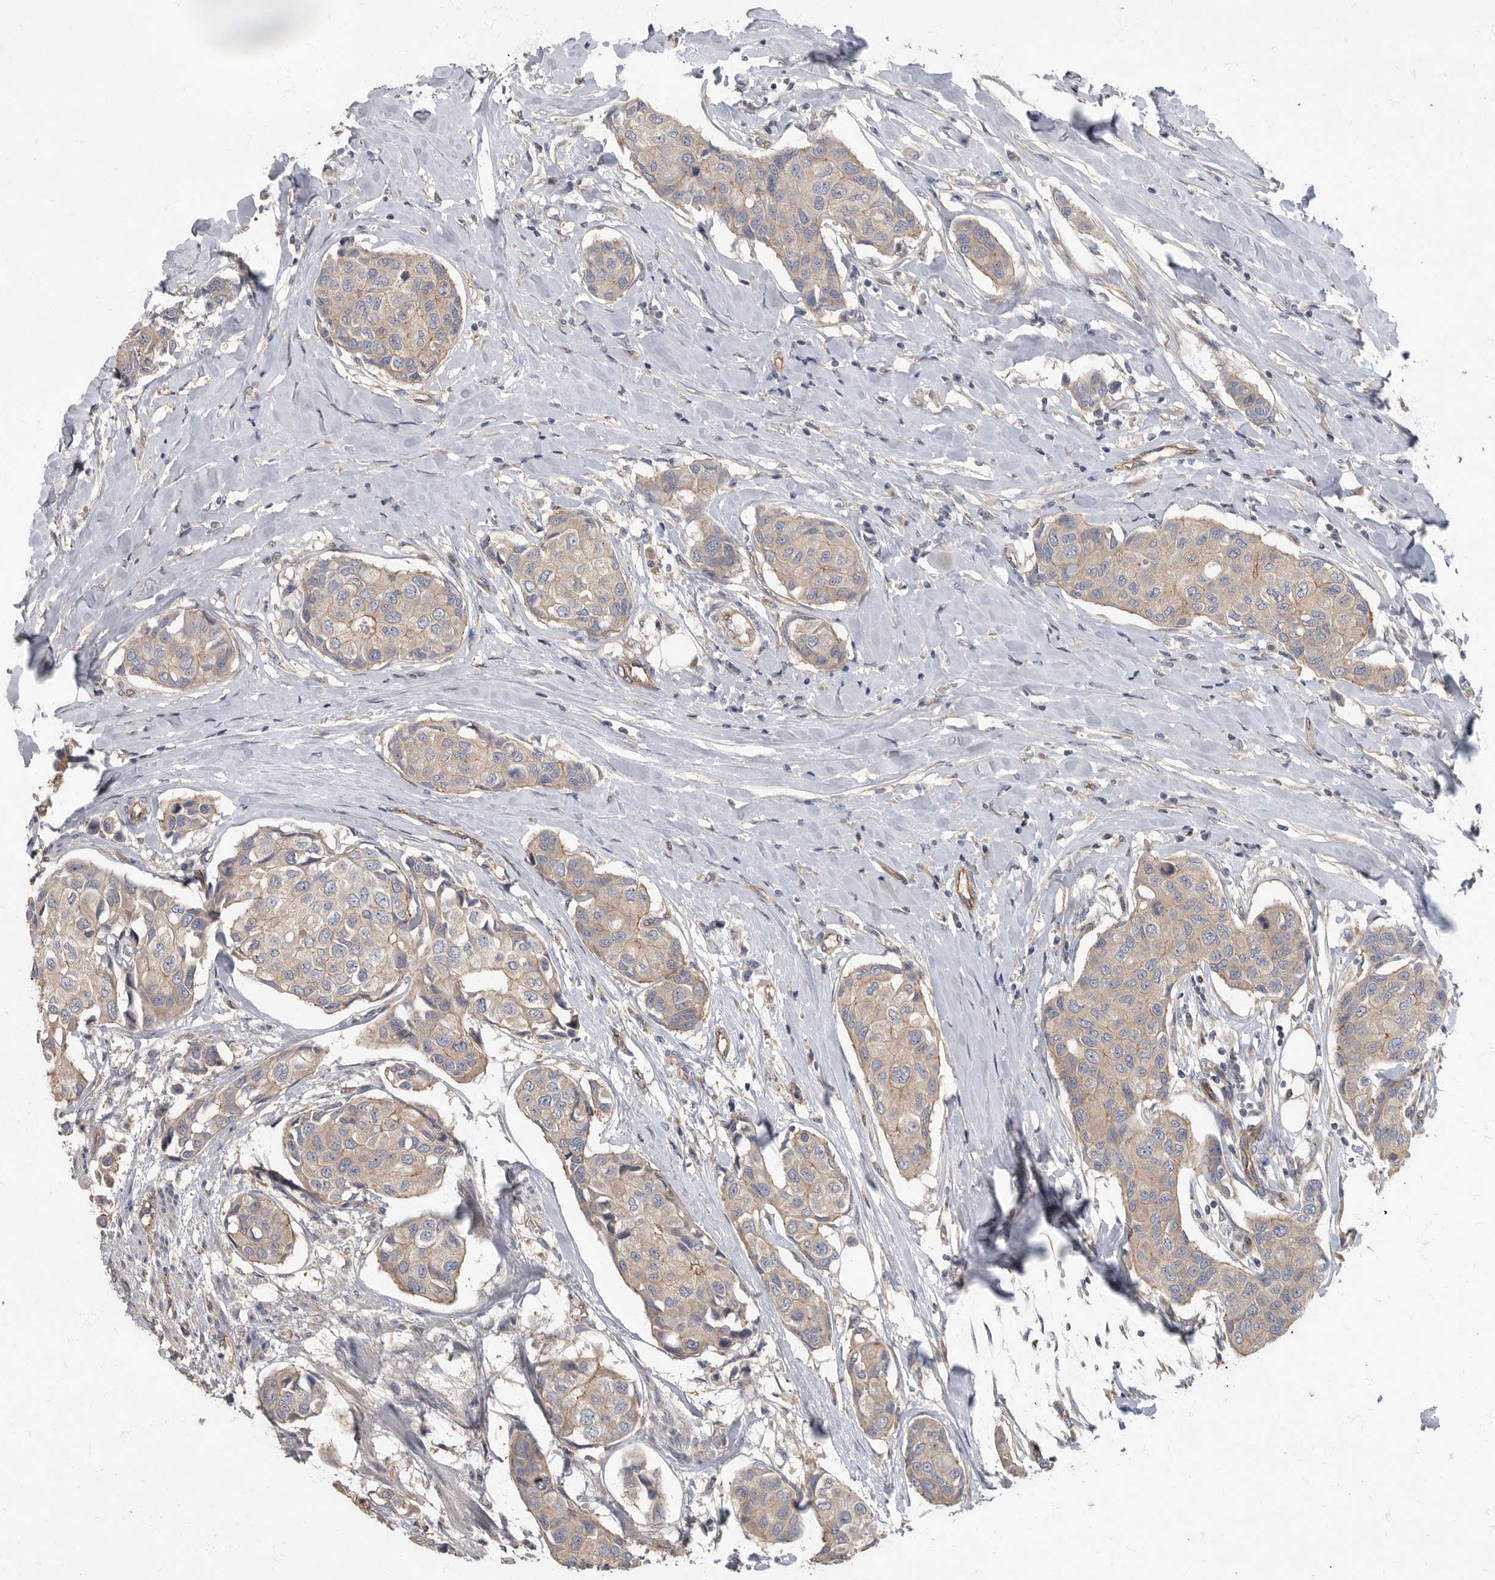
{"staining": {"intensity": "weak", "quantity": ">75%", "location": "cytoplasmic/membranous"}, "tissue": "breast cancer", "cell_type": "Tumor cells", "image_type": "cancer", "snomed": [{"axis": "morphology", "description": "Duct carcinoma"}, {"axis": "topography", "description": "Breast"}], "caption": "IHC photomicrograph of neoplastic tissue: human breast cancer stained using immunohistochemistry displays low levels of weak protein expression localized specifically in the cytoplasmic/membranous of tumor cells, appearing as a cytoplasmic/membranous brown color.", "gene": "PDK1", "patient": {"sex": "female", "age": 80}}